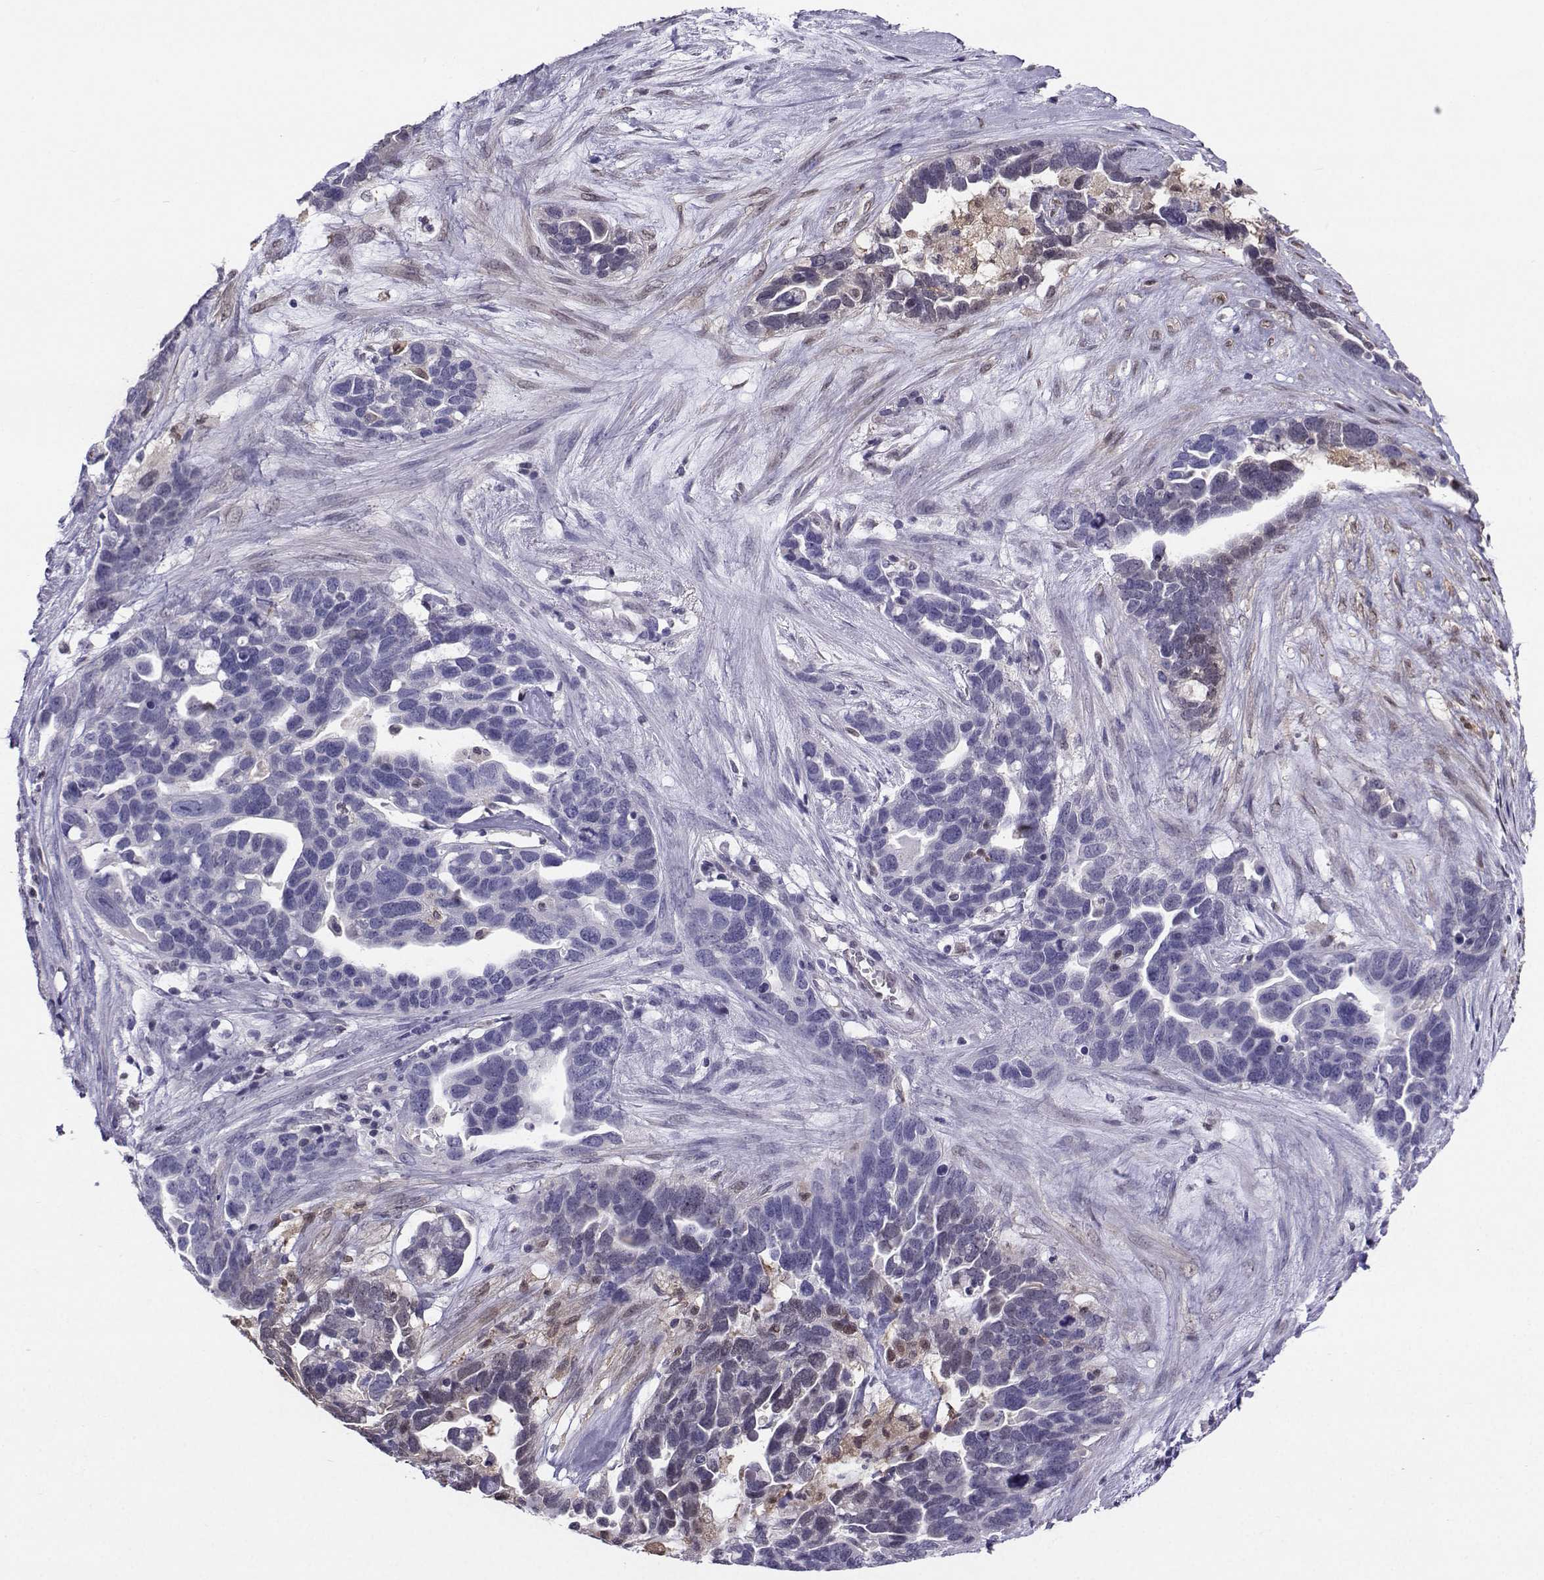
{"staining": {"intensity": "negative", "quantity": "none", "location": "none"}, "tissue": "ovarian cancer", "cell_type": "Tumor cells", "image_type": "cancer", "snomed": [{"axis": "morphology", "description": "Cystadenocarcinoma, serous, NOS"}, {"axis": "topography", "description": "Ovary"}], "caption": "This is a photomicrograph of IHC staining of ovarian serous cystadenocarcinoma, which shows no staining in tumor cells.", "gene": "PGK1", "patient": {"sex": "female", "age": 54}}